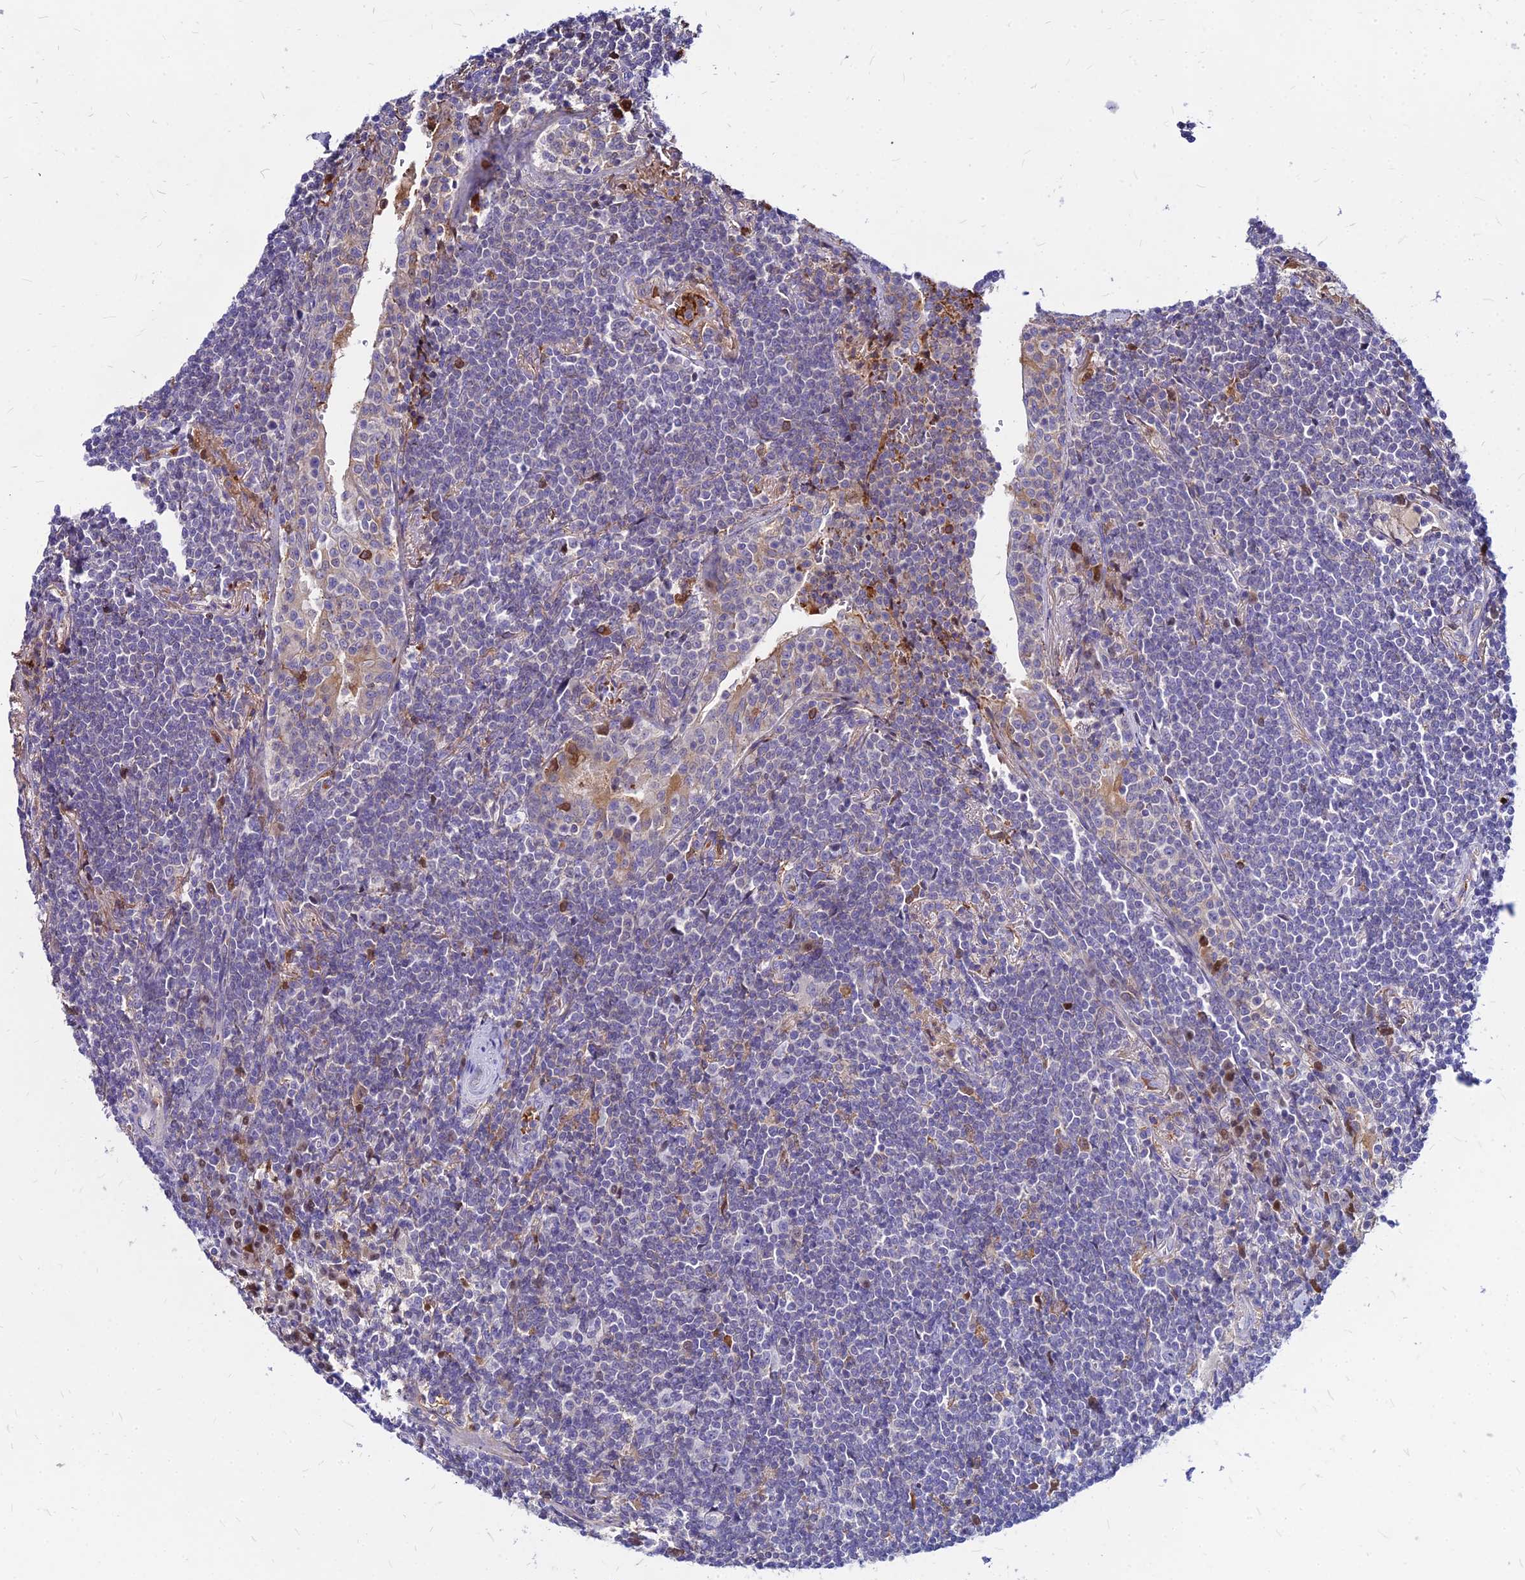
{"staining": {"intensity": "negative", "quantity": "none", "location": "none"}, "tissue": "lymphoma", "cell_type": "Tumor cells", "image_type": "cancer", "snomed": [{"axis": "morphology", "description": "Malignant lymphoma, non-Hodgkin's type, Low grade"}, {"axis": "topography", "description": "Lung"}], "caption": "DAB (3,3'-diaminobenzidine) immunohistochemical staining of lymphoma shows no significant positivity in tumor cells.", "gene": "ACSM6", "patient": {"sex": "female", "age": 71}}